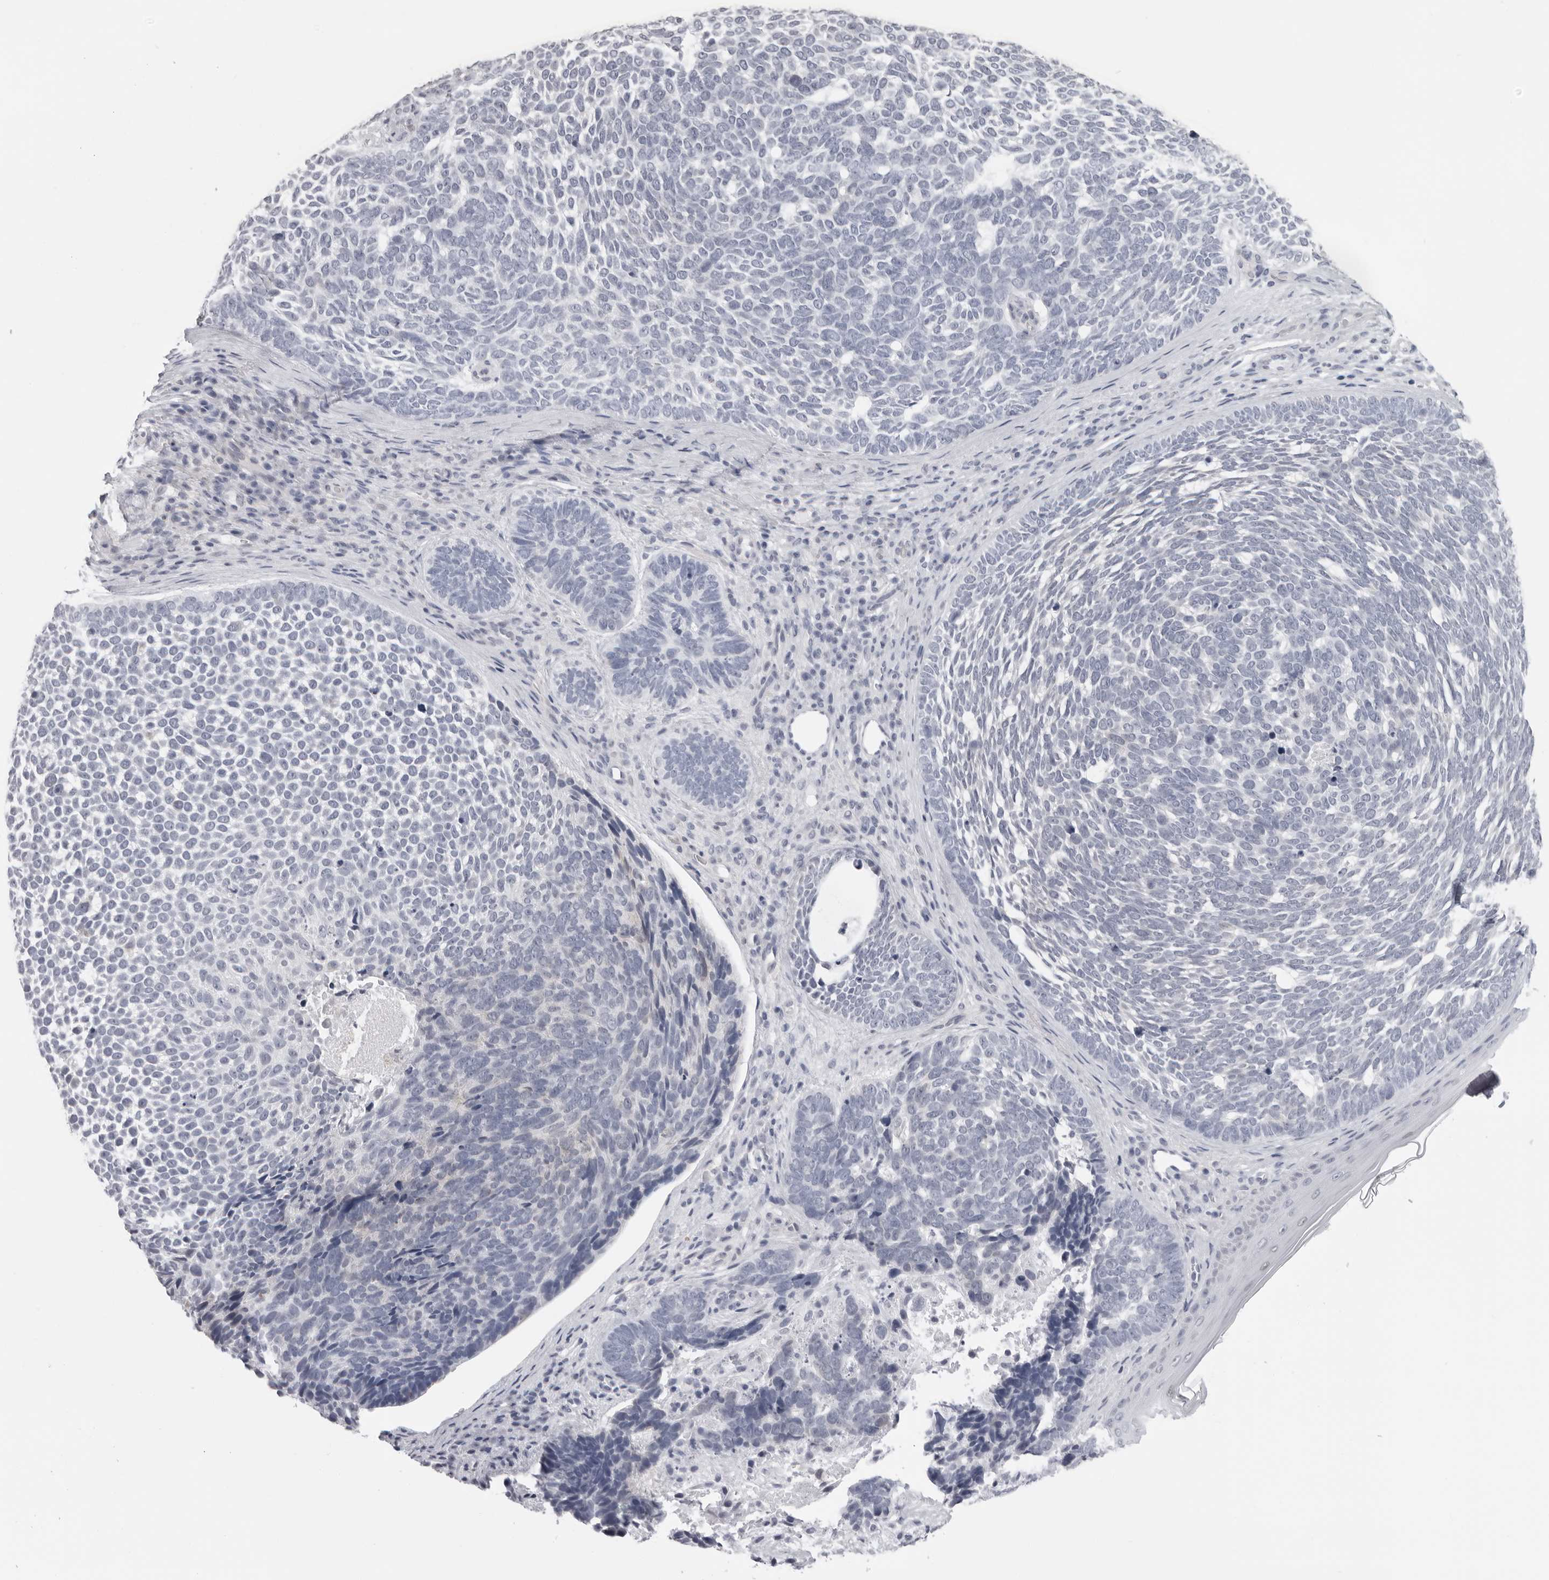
{"staining": {"intensity": "negative", "quantity": "none", "location": "none"}, "tissue": "skin cancer", "cell_type": "Tumor cells", "image_type": "cancer", "snomed": [{"axis": "morphology", "description": "Basal cell carcinoma"}, {"axis": "topography", "description": "Skin"}], "caption": "Immunohistochemistry image of neoplastic tissue: skin cancer stained with DAB exhibits no significant protein positivity in tumor cells.", "gene": "DNALI1", "patient": {"sex": "female", "age": 85}}